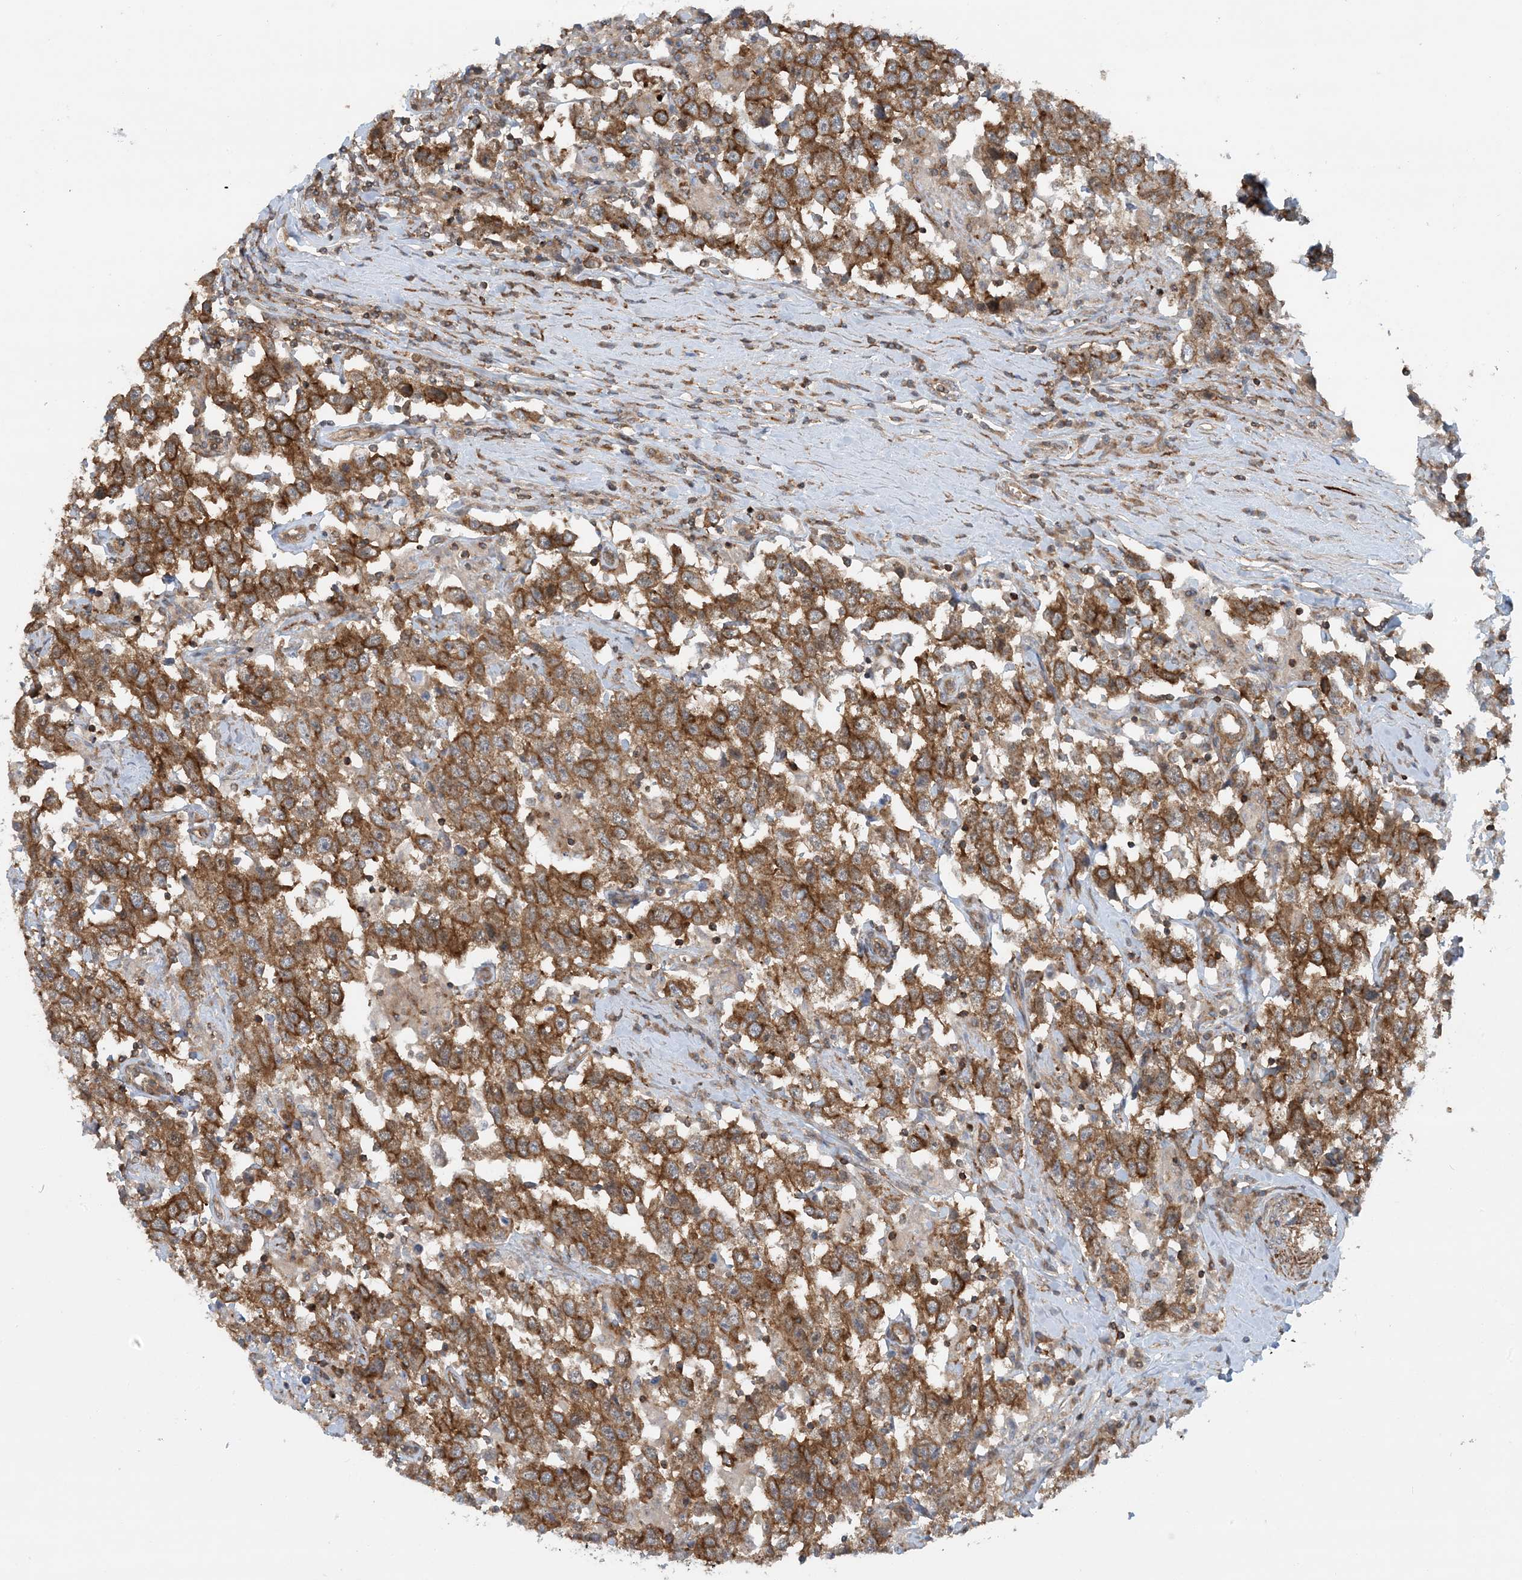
{"staining": {"intensity": "moderate", "quantity": ">75%", "location": "cytoplasmic/membranous"}, "tissue": "testis cancer", "cell_type": "Tumor cells", "image_type": "cancer", "snomed": [{"axis": "morphology", "description": "Seminoma, NOS"}, {"axis": "topography", "description": "Testis"}], "caption": "Tumor cells reveal moderate cytoplasmic/membranous staining in about >75% of cells in testis cancer. (DAB (3,3'-diaminobenzidine) IHC with brightfield microscopy, high magnification).", "gene": "STAM2", "patient": {"sex": "male", "age": 41}}